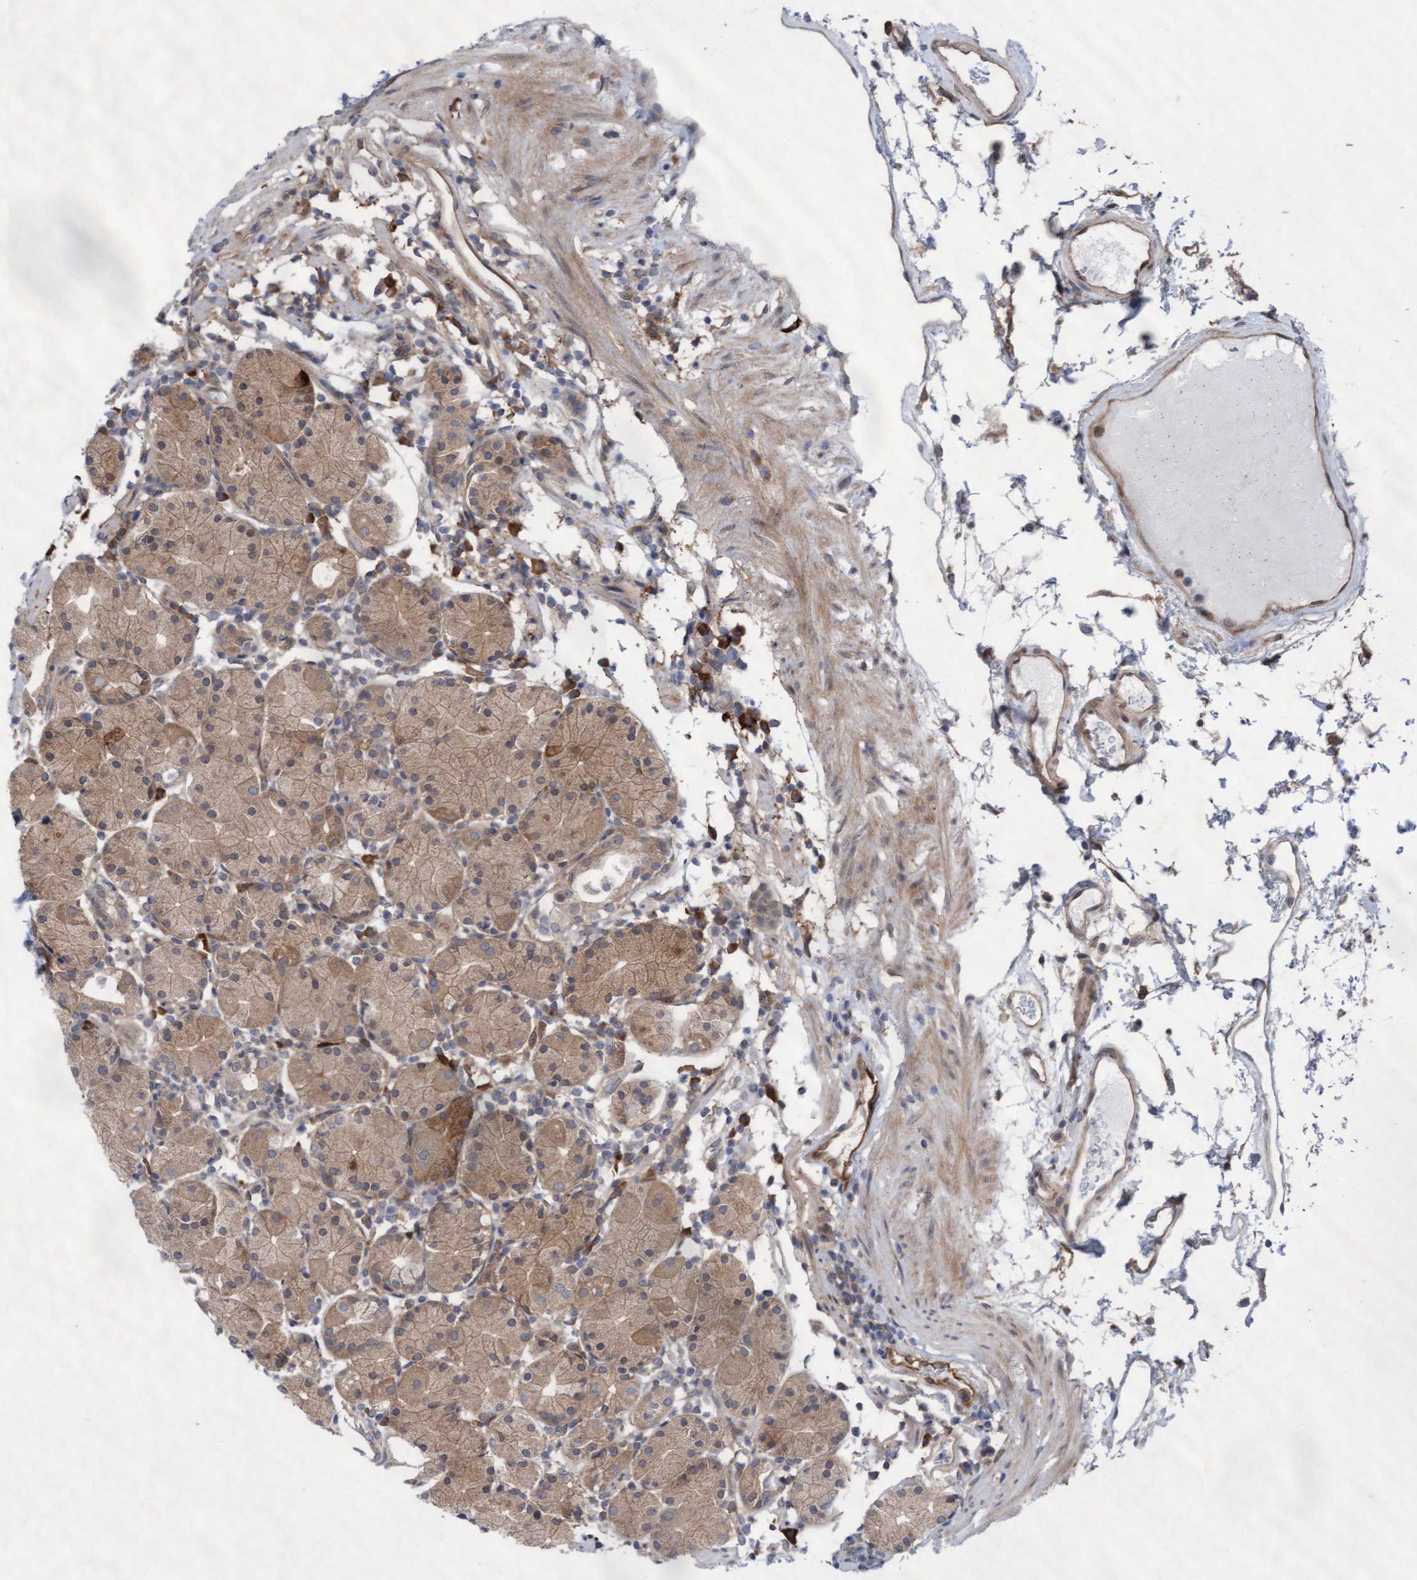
{"staining": {"intensity": "moderate", "quantity": ">75%", "location": "cytoplasmic/membranous"}, "tissue": "stomach", "cell_type": "Glandular cells", "image_type": "normal", "snomed": [{"axis": "morphology", "description": "Normal tissue, NOS"}, {"axis": "topography", "description": "Stomach"}, {"axis": "topography", "description": "Stomach, lower"}], "caption": "Protein analysis of benign stomach exhibits moderate cytoplasmic/membranous staining in approximately >75% of glandular cells.", "gene": "PLCD1", "patient": {"sex": "female", "age": 75}}